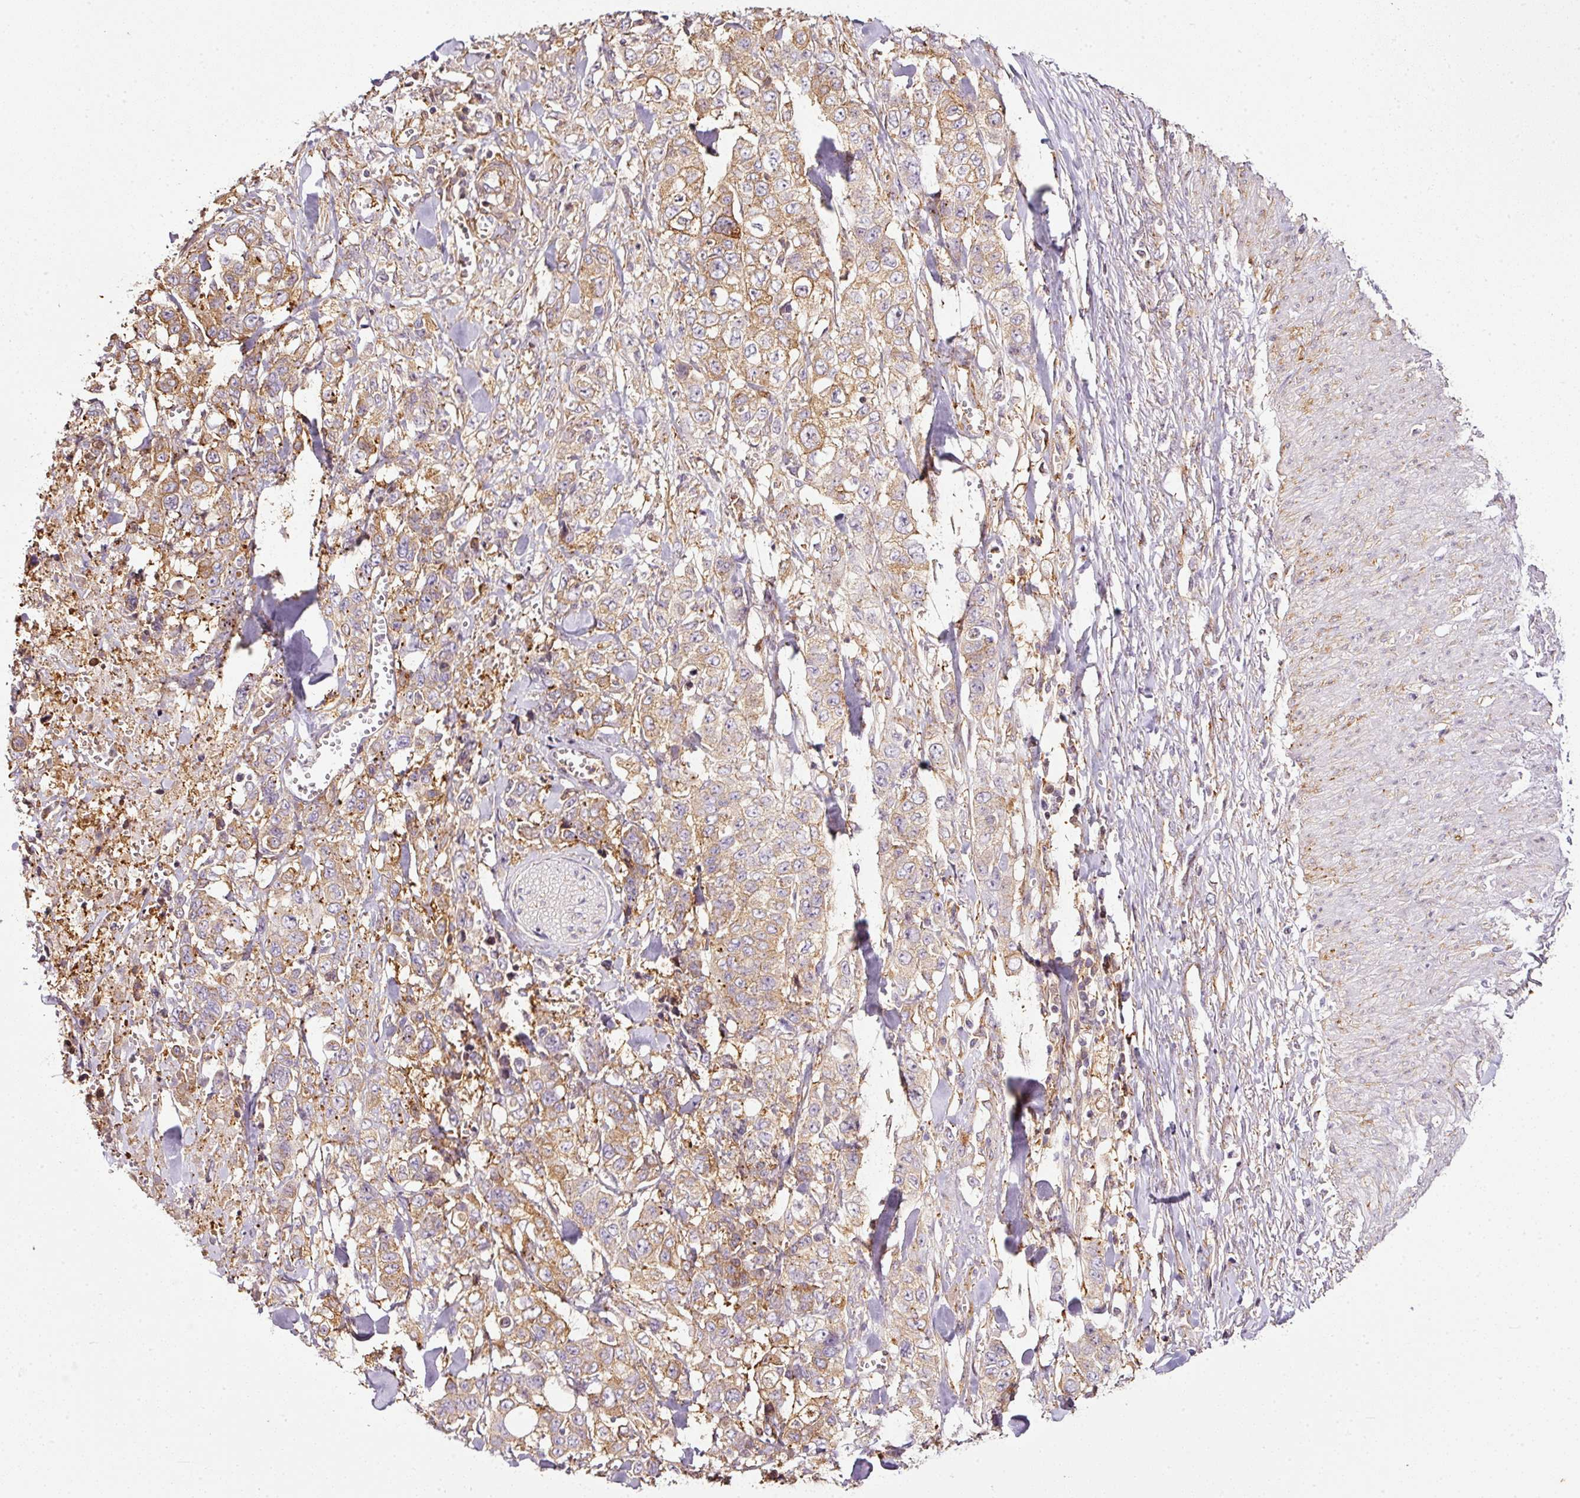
{"staining": {"intensity": "moderate", "quantity": "25%-75%", "location": "cytoplasmic/membranous"}, "tissue": "stomach cancer", "cell_type": "Tumor cells", "image_type": "cancer", "snomed": [{"axis": "morphology", "description": "Adenocarcinoma, NOS"}, {"axis": "topography", "description": "Stomach, upper"}], "caption": "The immunohistochemical stain shows moderate cytoplasmic/membranous staining in tumor cells of stomach cancer (adenocarcinoma) tissue.", "gene": "SCNM1", "patient": {"sex": "male", "age": 62}}